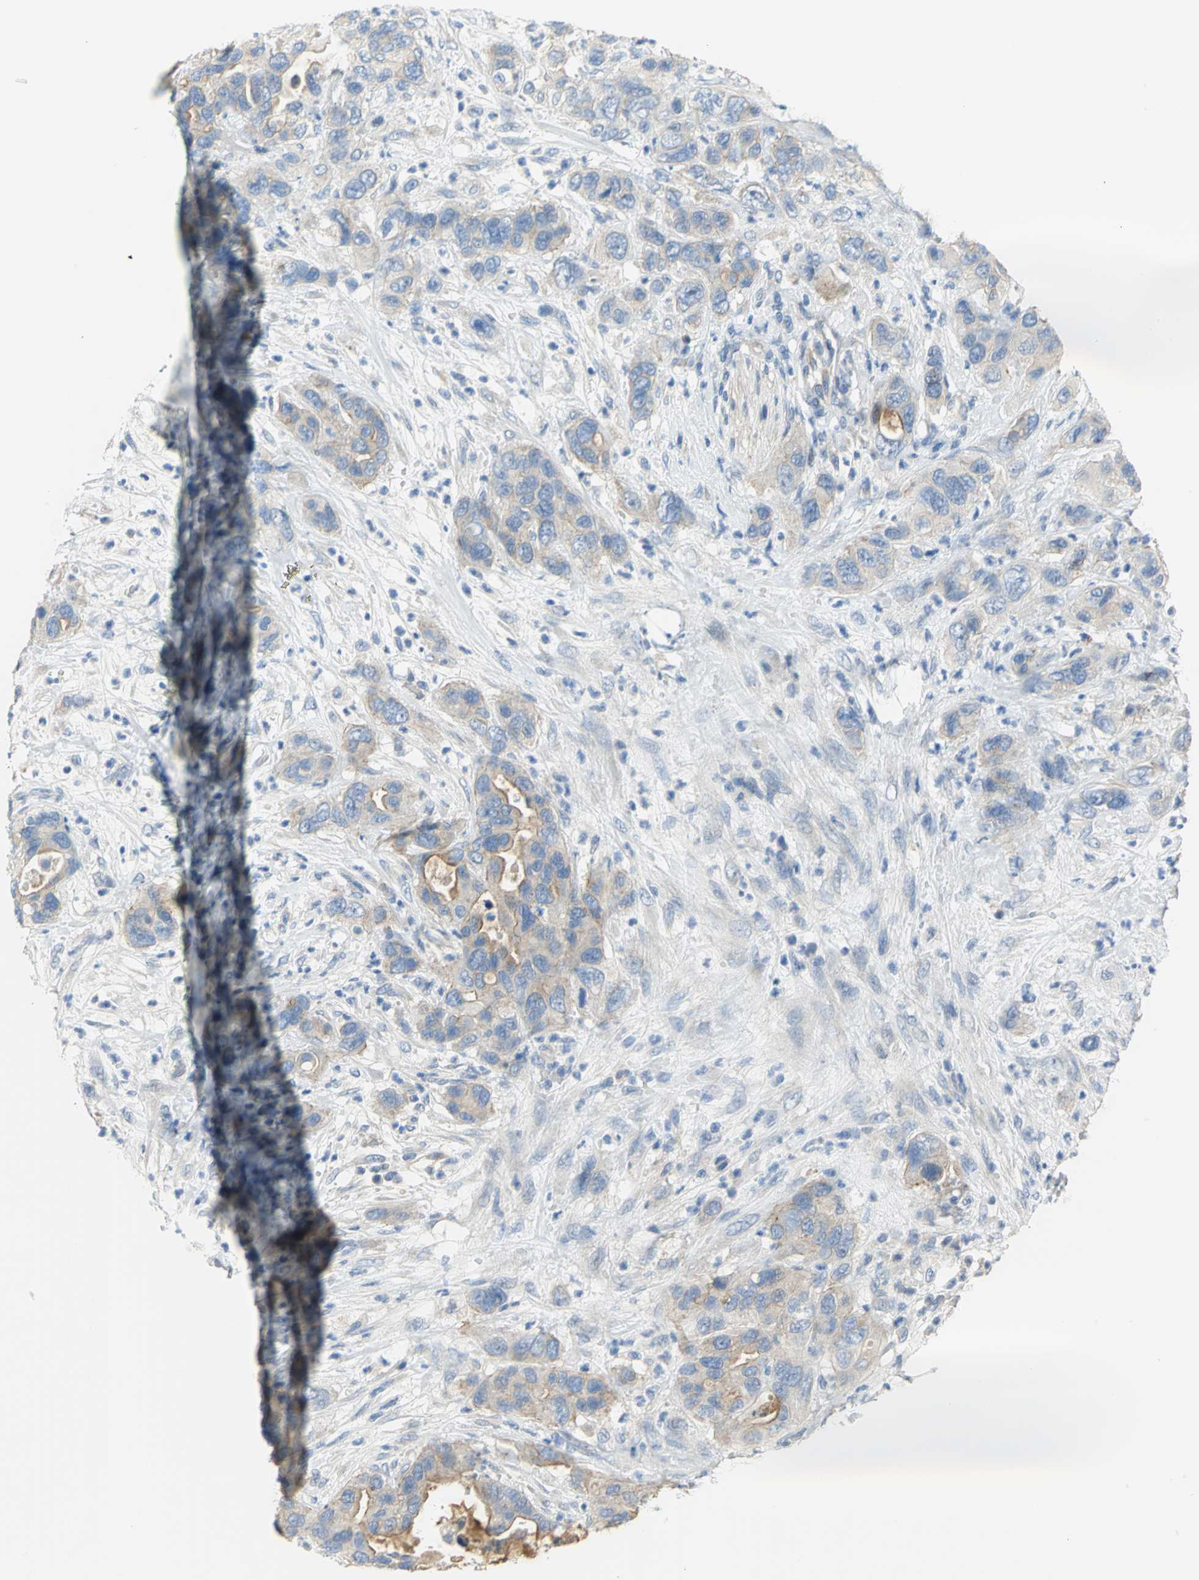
{"staining": {"intensity": "weak", "quantity": ">75%", "location": "cytoplasmic/membranous"}, "tissue": "pancreatic cancer", "cell_type": "Tumor cells", "image_type": "cancer", "snomed": [{"axis": "morphology", "description": "Adenocarcinoma, NOS"}, {"axis": "topography", "description": "Pancreas"}], "caption": "The histopathology image shows staining of adenocarcinoma (pancreatic), revealing weak cytoplasmic/membranous protein expression (brown color) within tumor cells.", "gene": "HTR1F", "patient": {"sex": "female", "age": 71}}